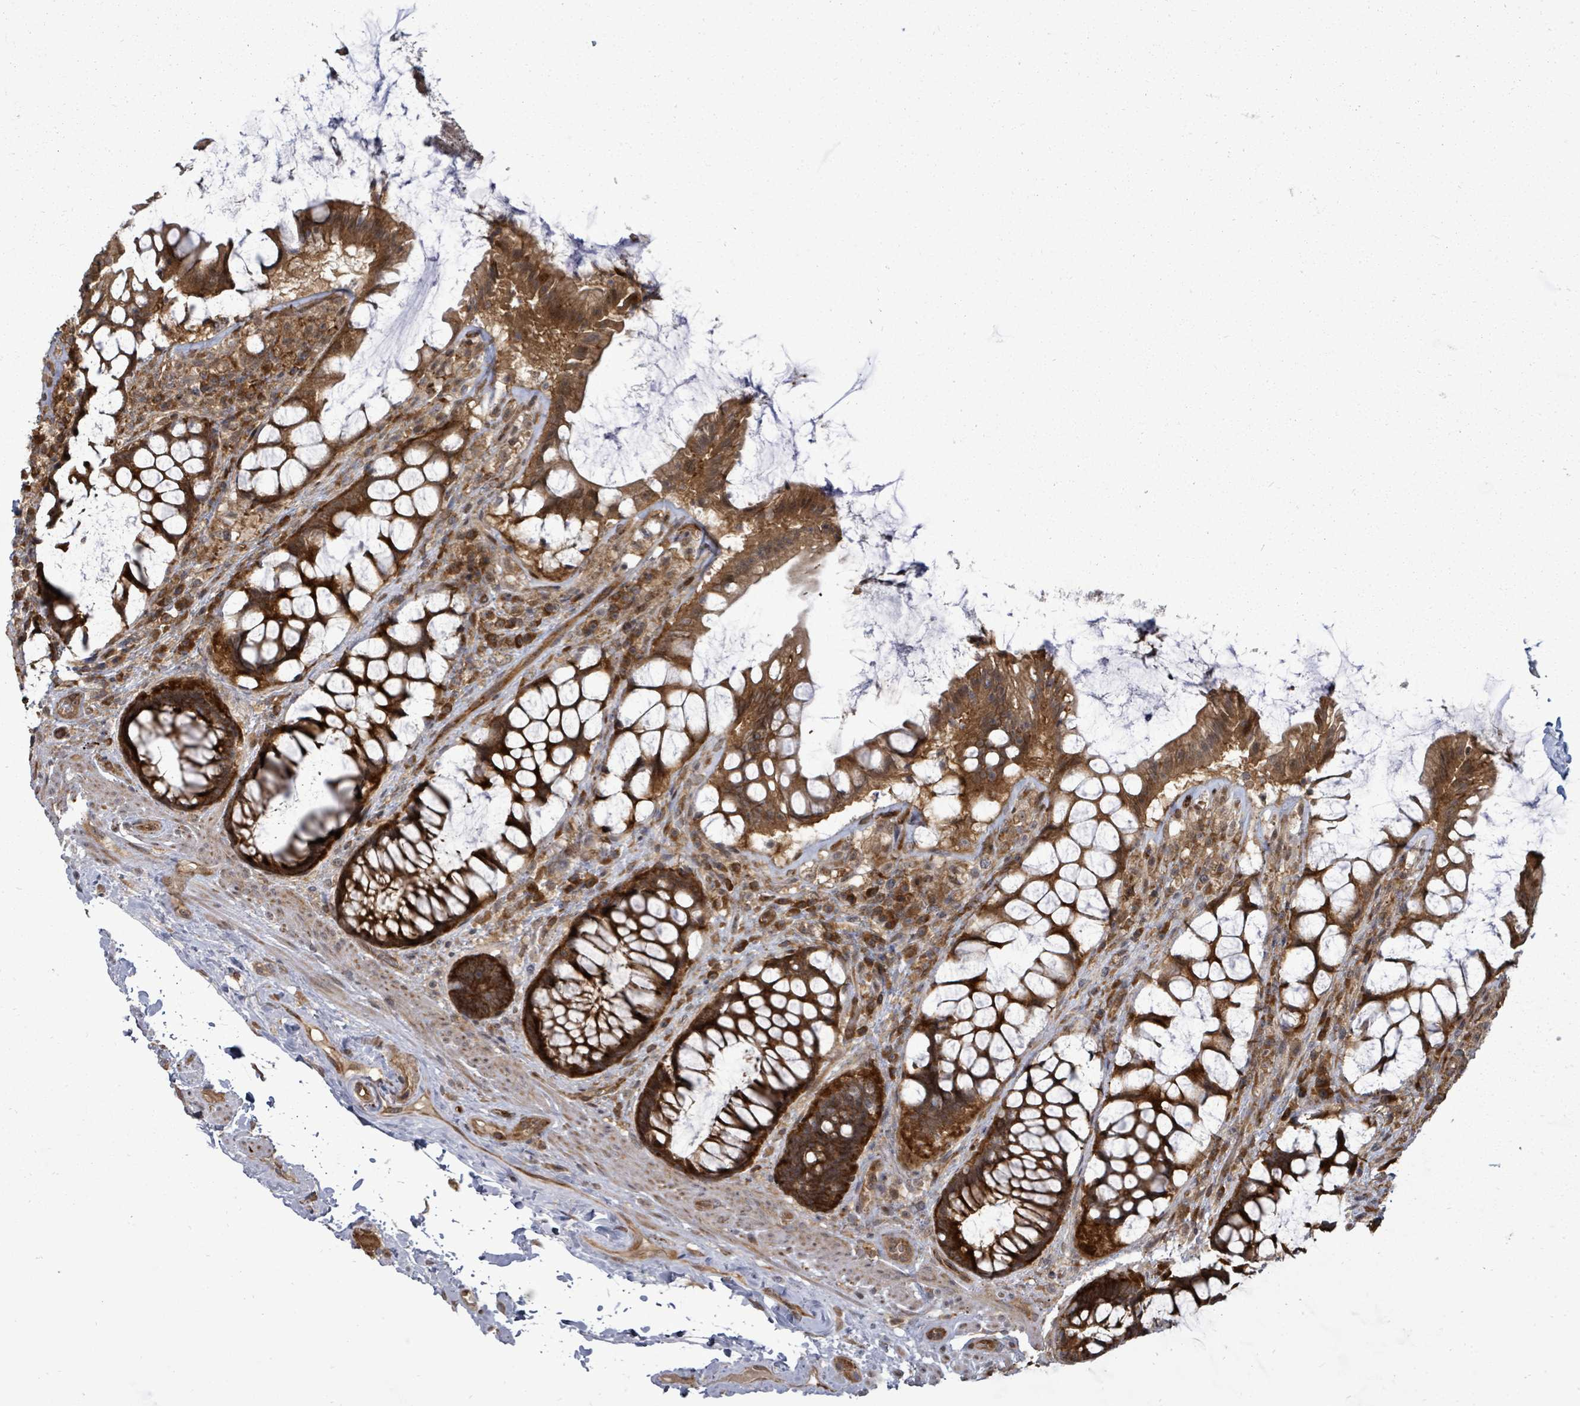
{"staining": {"intensity": "strong", "quantity": ">75%", "location": "cytoplasmic/membranous"}, "tissue": "rectum", "cell_type": "Glandular cells", "image_type": "normal", "snomed": [{"axis": "morphology", "description": "Normal tissue, NOS"}, {"axis": "topography", "description": "Rectum"}], "caption": "Protein expression analysis of benign rectum exhibits strong cytoplasmic/membranous expression in approximately >75% of glandular cells.", "gene": "EIF3CL", "patient": {"sex": "female", "age": 58}}